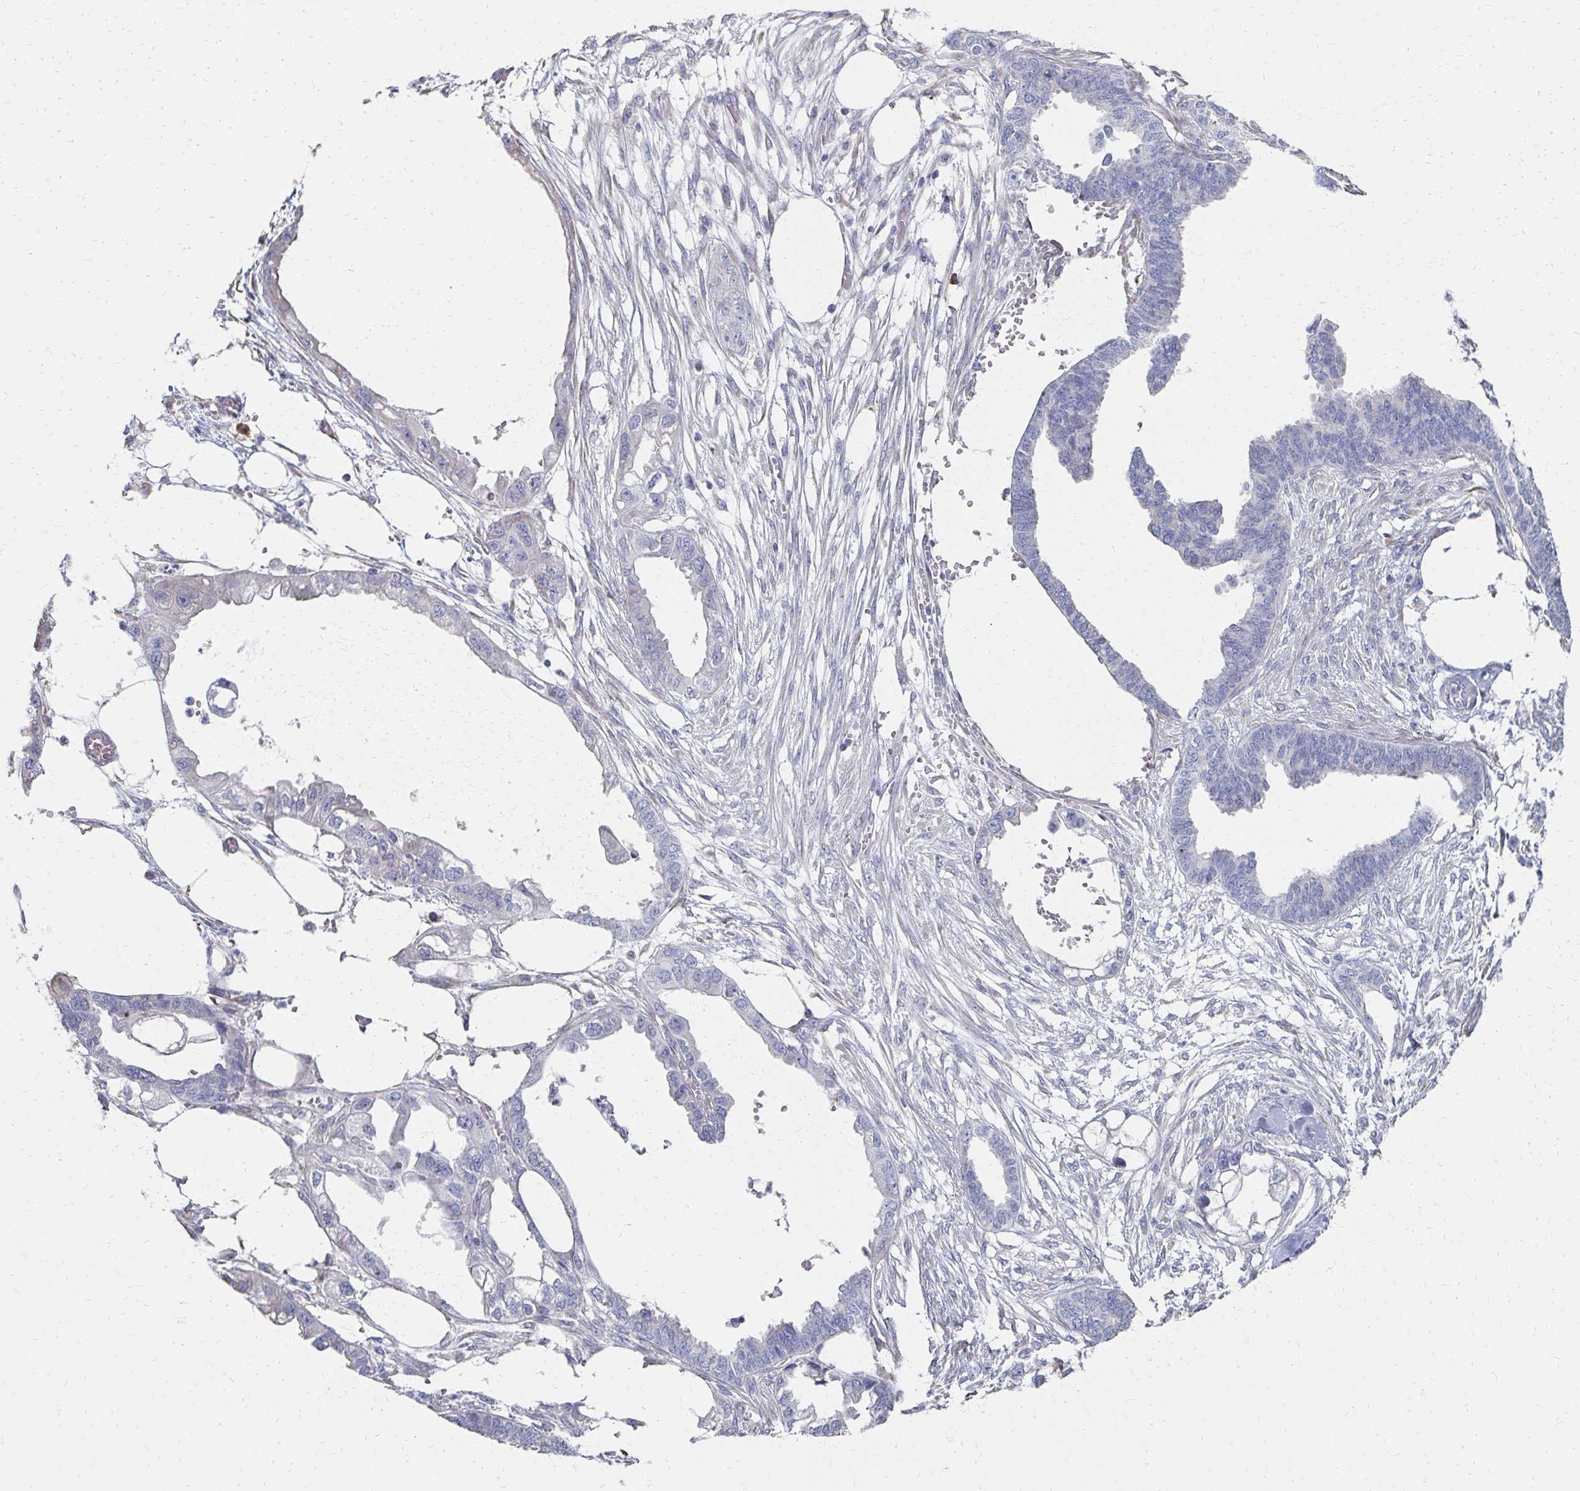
{"staining": {"intensity": "negative", "quantity": "none", "location": "none"}, "tissue": "endometrial cancer", "cell_type": "Tumor cells", "image_type": "cancer", "snomed": [{"axis": "morphology", "description": "Adenocarcinoma, NOS"}, {"axis": "morphology", "description": "Adenocarcinoma, metastatic, NOS"}, {"axis": "topography", "description": "Adipose tissue"}, {"axis": "topography", "description": "Endometrium"}], "caption": "Micrograph shows no significant protein staining in tumor cells of endometrial metastatic adenocarcinoma. (Immunohistochemistry, brightfield microscopy, high magnification).", "gene": "ATP1A3", "patient": {"sex": "female", "age": 67}}